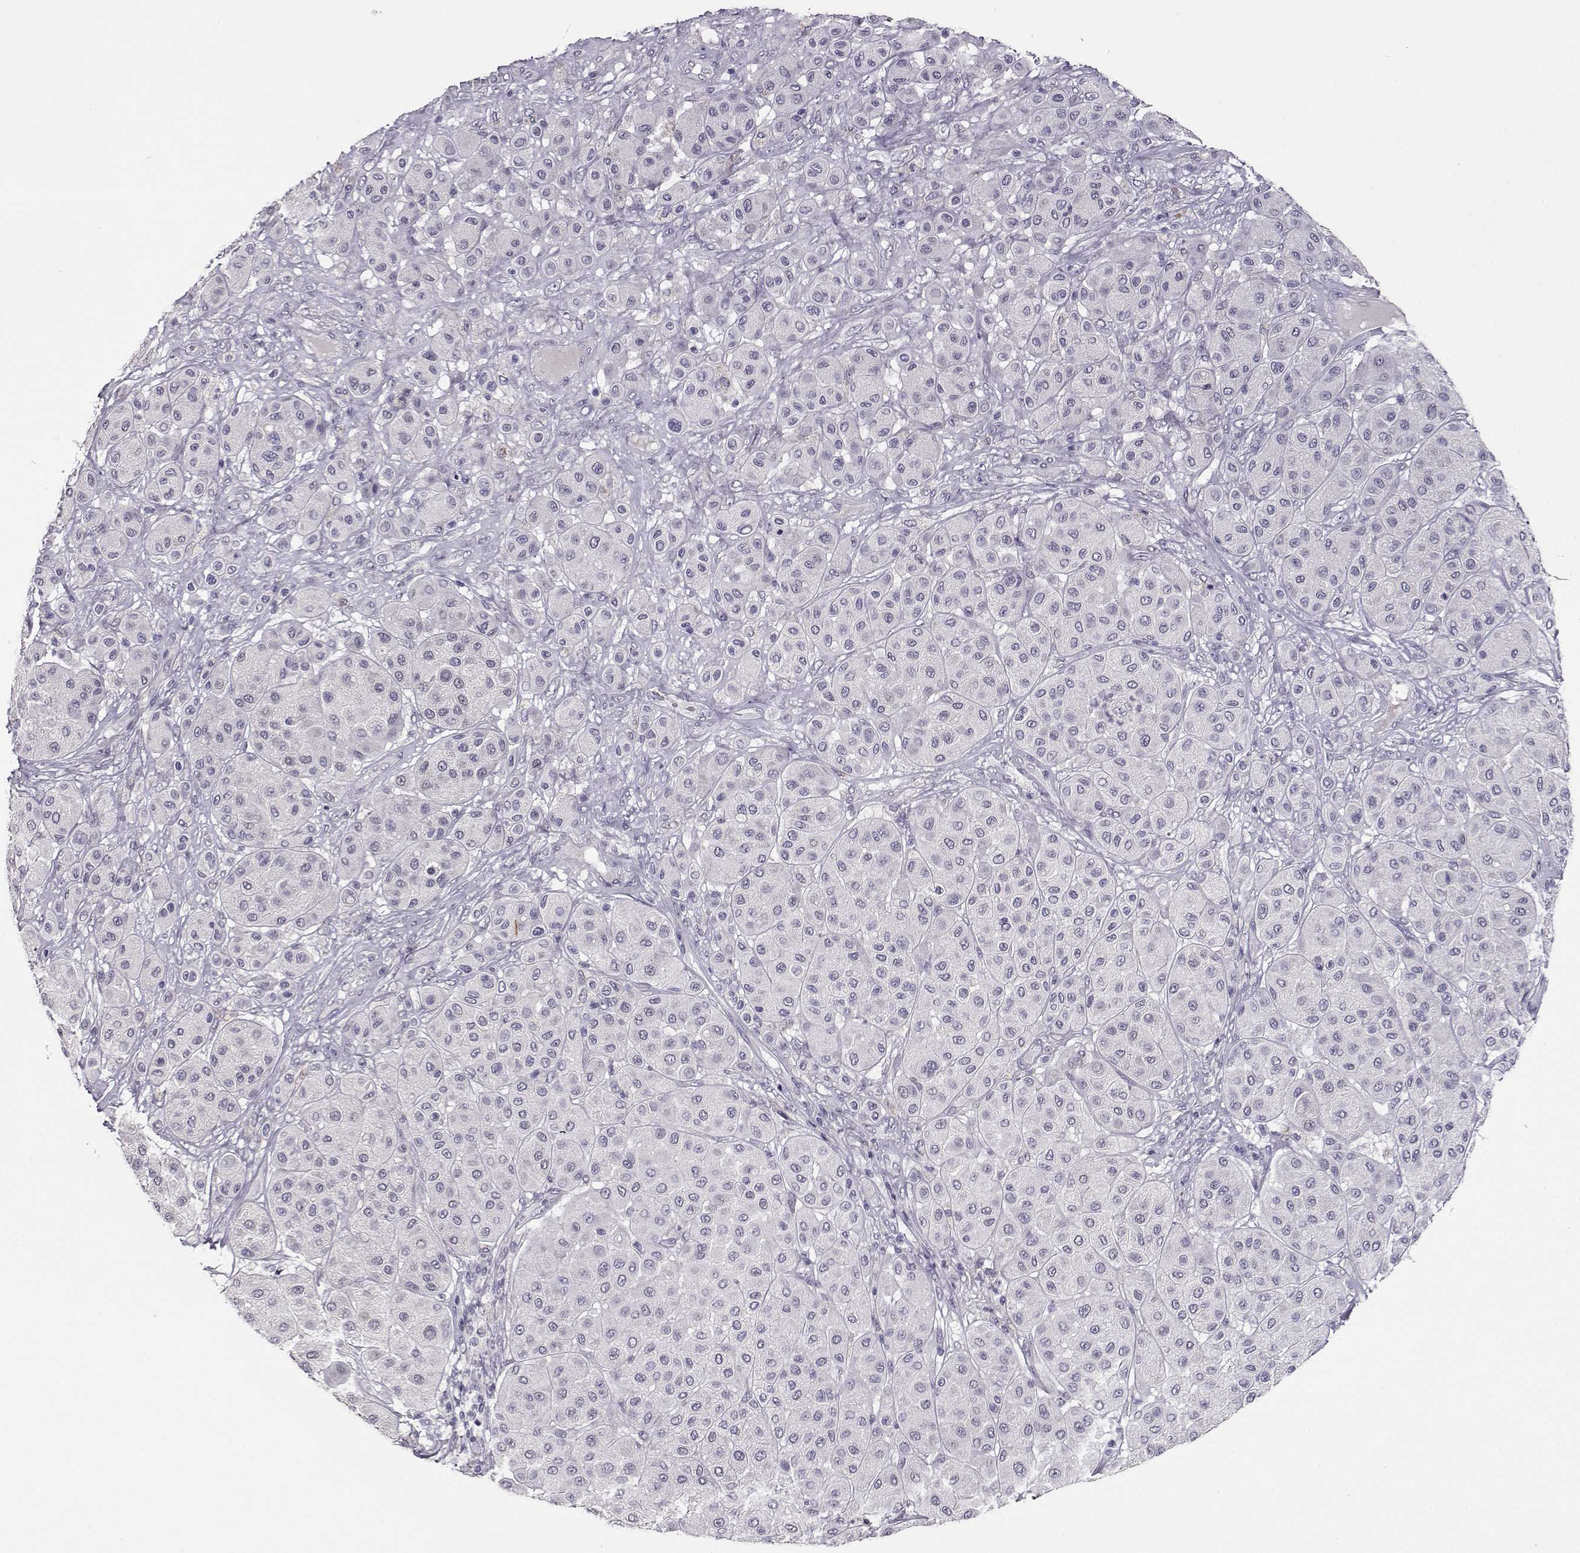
{"staining": {"intensity": "negative", "quantity": "none", "location": "none"}, "tissue": "melanoma", "cell_type": "Tumor cells", "image_type": "cancer", "snomed": [{"axis": "morphology", "description": "Malignant melanoma, Metastatic site"}, {"axis": "topography", "description": "Smooth muscle"}], "caption": "Photomicrograph shows no protein positivity in tumor cells of malignant melanoma (metastatic site) tissue.", "gene": "RHOXF2", "patient": {"sex": "male", "age": 41}}